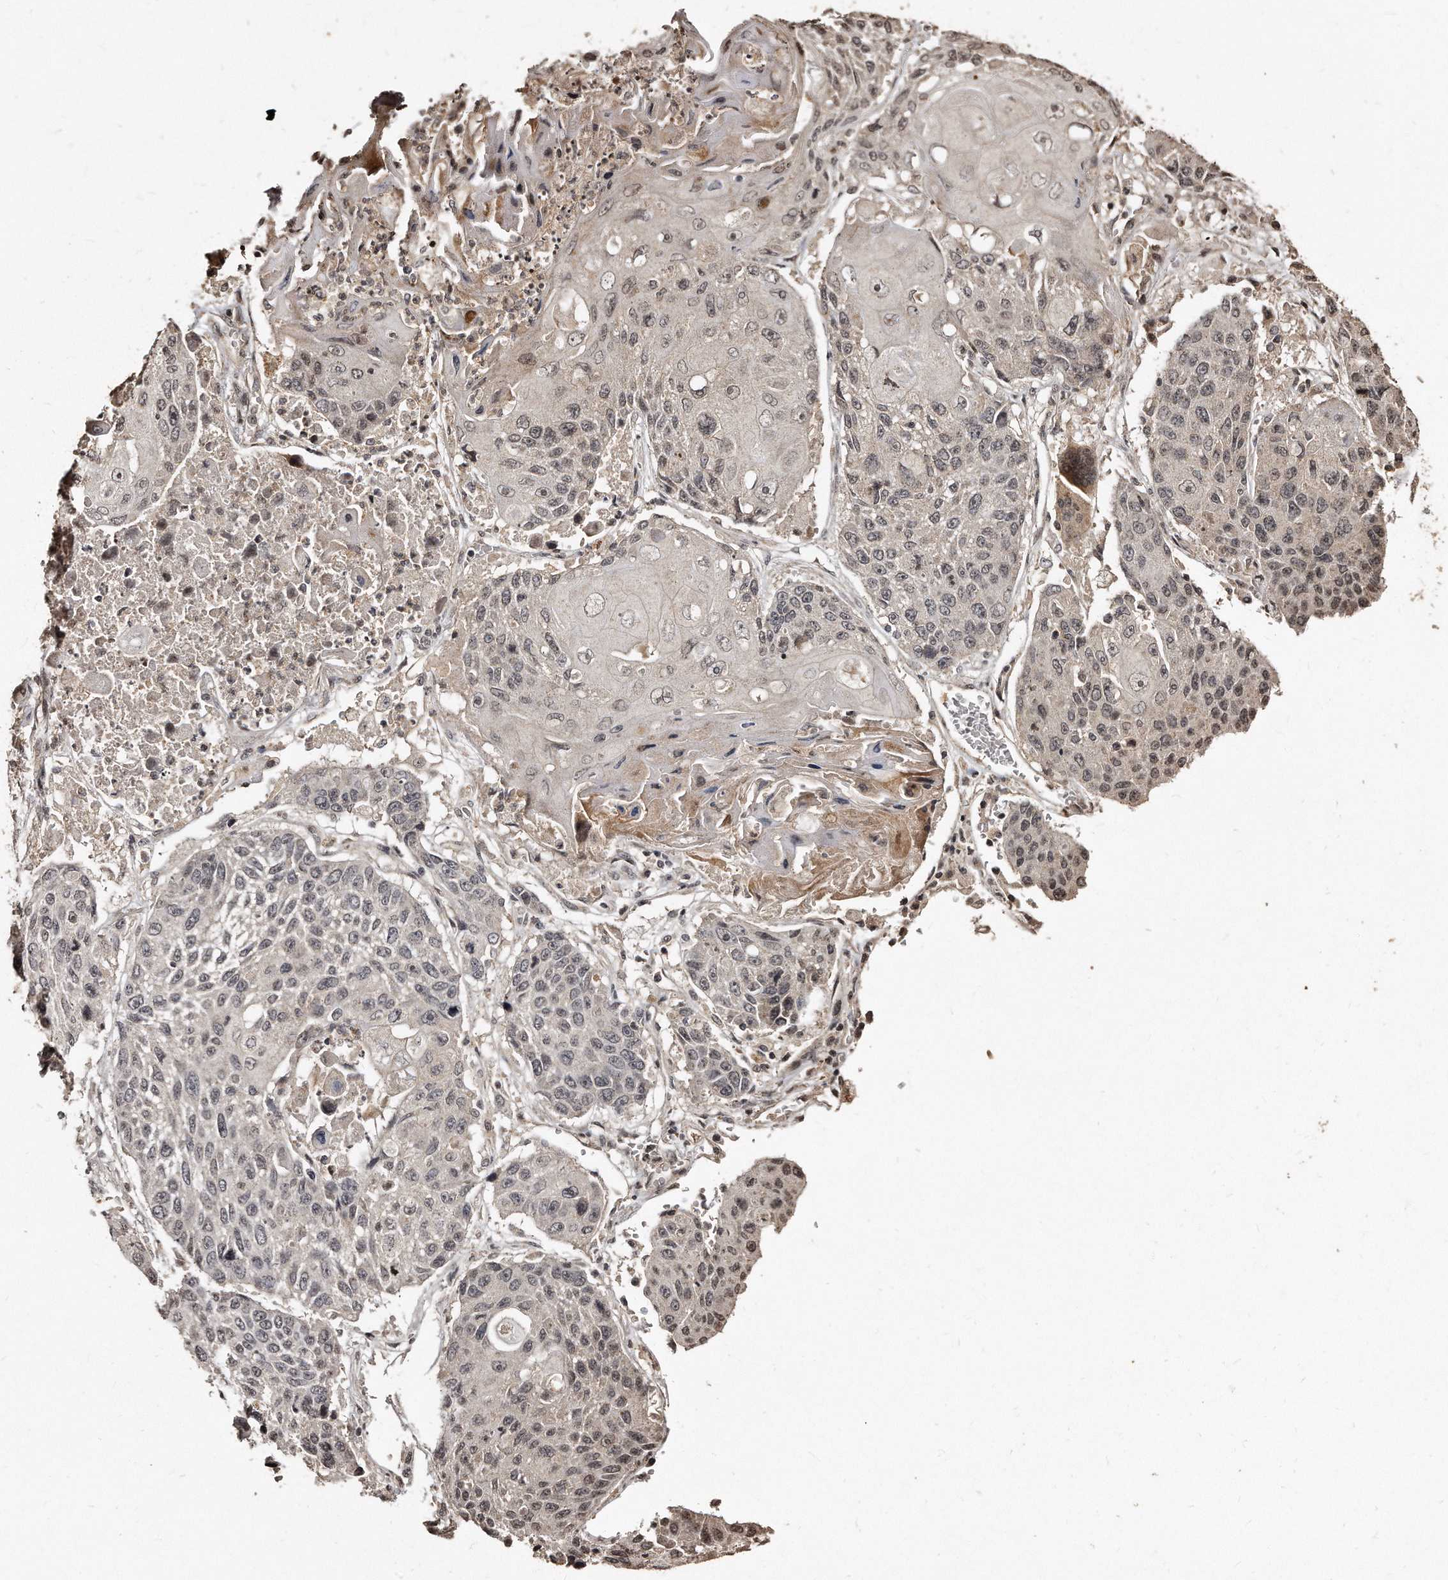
{"staining": {"intensity": "weak", "quantity": "25%-75%", "location": "nuclear"}, "tissue": "lung cancer", "cell_type": "Tumor cells", "image_type": "cancer", "snomed": [{"axis": "morphology", "description": "Squamous cell carcinoma, NOS"}, {"axis": "topography", "description": "Lung"}], "caption": "Tumor cells exhibit low levels of weak nuclear staining in approximately 25%-75% of cells in human lung cancer (squamous cell carcinoma).", "gene": "TSHR", "patient": {"sex": "male", "age": 61}}